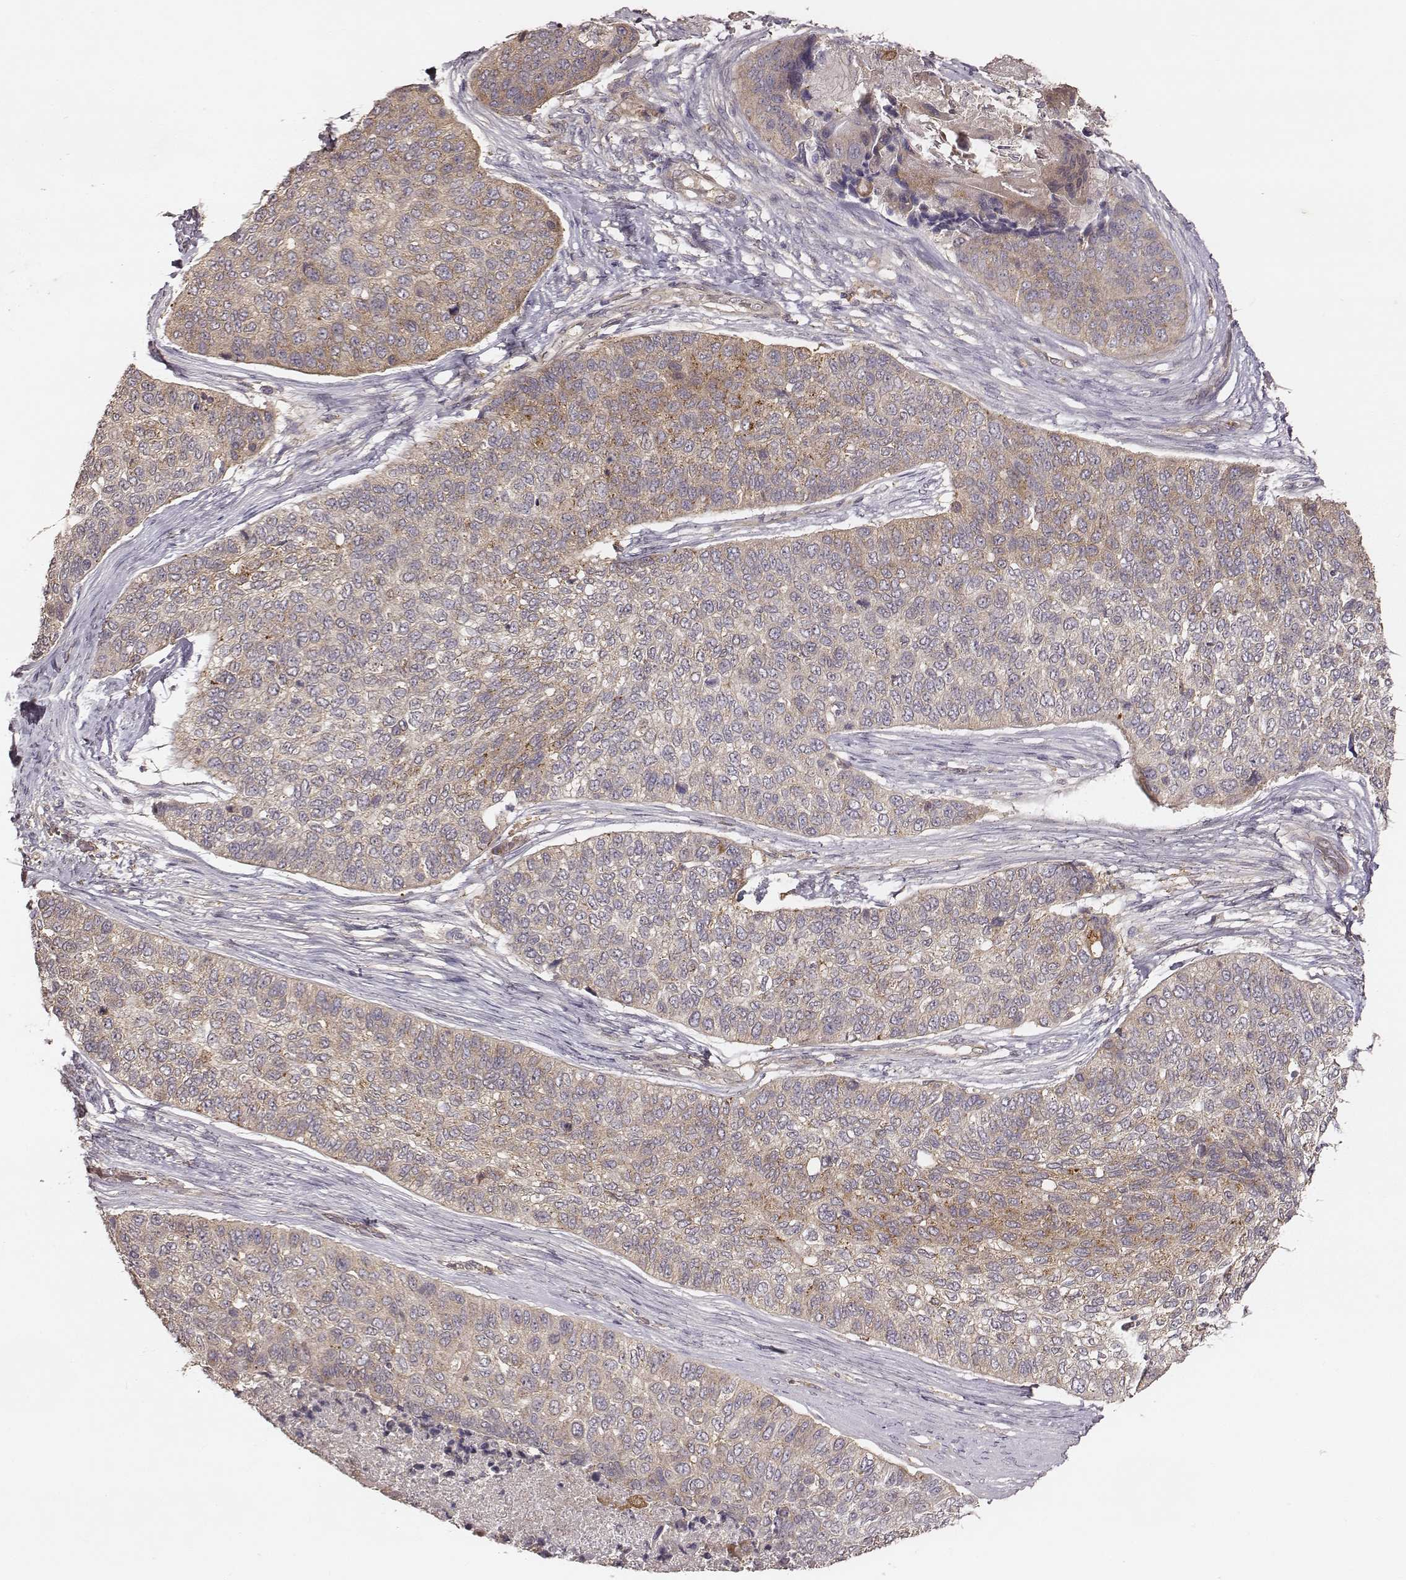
{"staining": {"intensity": "weak", "quantity": "25%-75%", "location": "cytoplasmic/membranous"}, "tissue": "lung cancer", "cell_type": "Tumor cells", "image_type": "cancer", "snomed": [{"axis": "morphology", "description": "Squamous cell carcinoma, NOS"}, {"axis": "topography", "description": "Lung"}], "caption": "The image displays staining of lung cancer, revealing weak cytoplasmic/membranous protein positivity (brown color) within tumor cells.", "gene": "VPS26A", "patient": {"sex": "male", "age": 69}}